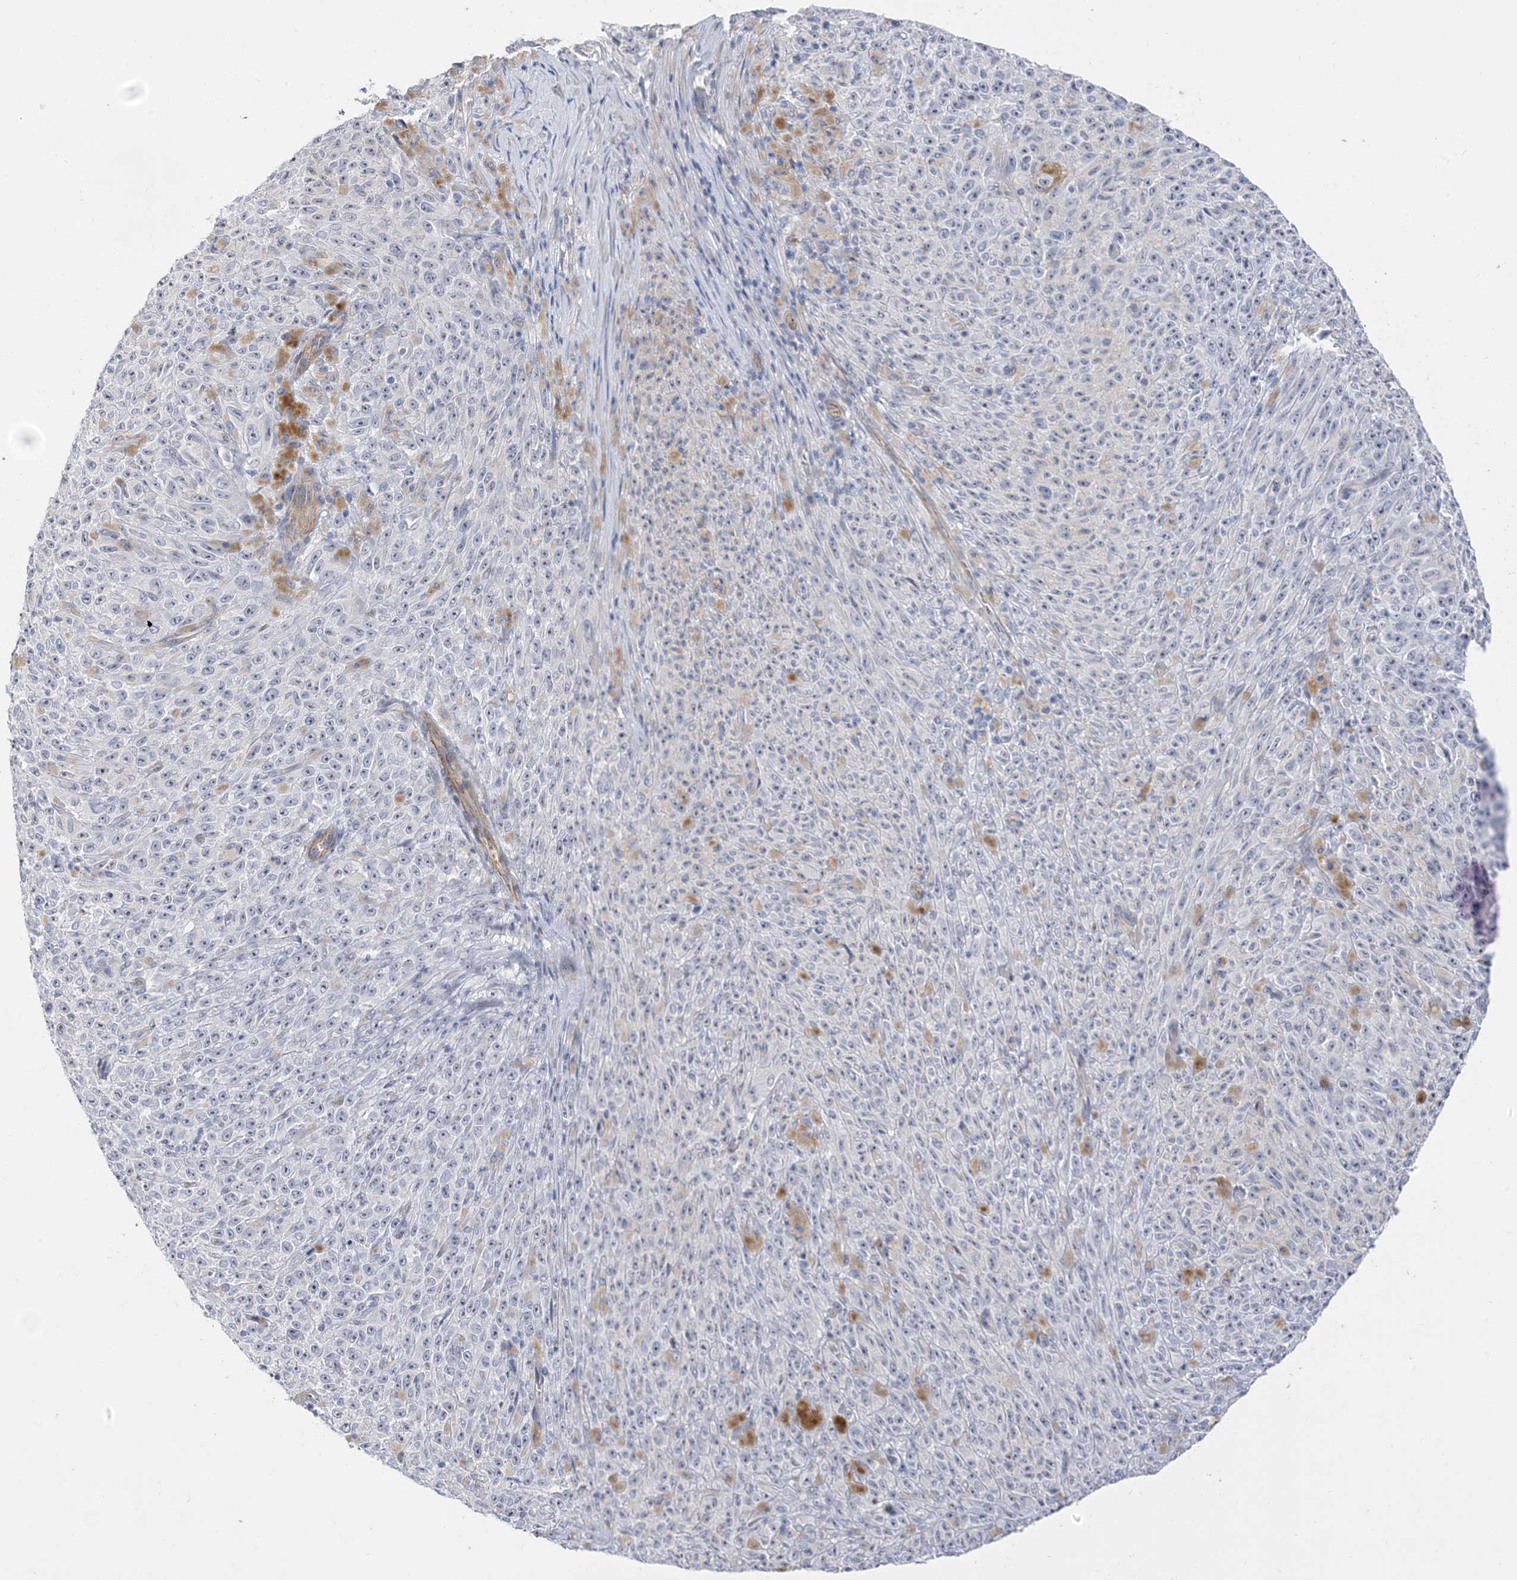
{"staining": {"intensity": "negative", "quantity": "none", "location": "none"}, "tissue": "melanoma", "cell_type": "Tumor cells", "image_type": "cancer", "snomed": [{"axis": "morphology", "description": "Malignant melanoma, NOS"}, {"axis": "topography", "description": "Skin"}], "caption": "An image of malignant melanoma stained for a protein exhibits no brown staining in tumor cells. (DAB immunohistochemistry (IHC) visualized using brightfield microscopy, high magnification).", "gene": "IL36B", "patient": {"sex": "female", "age": 82}}